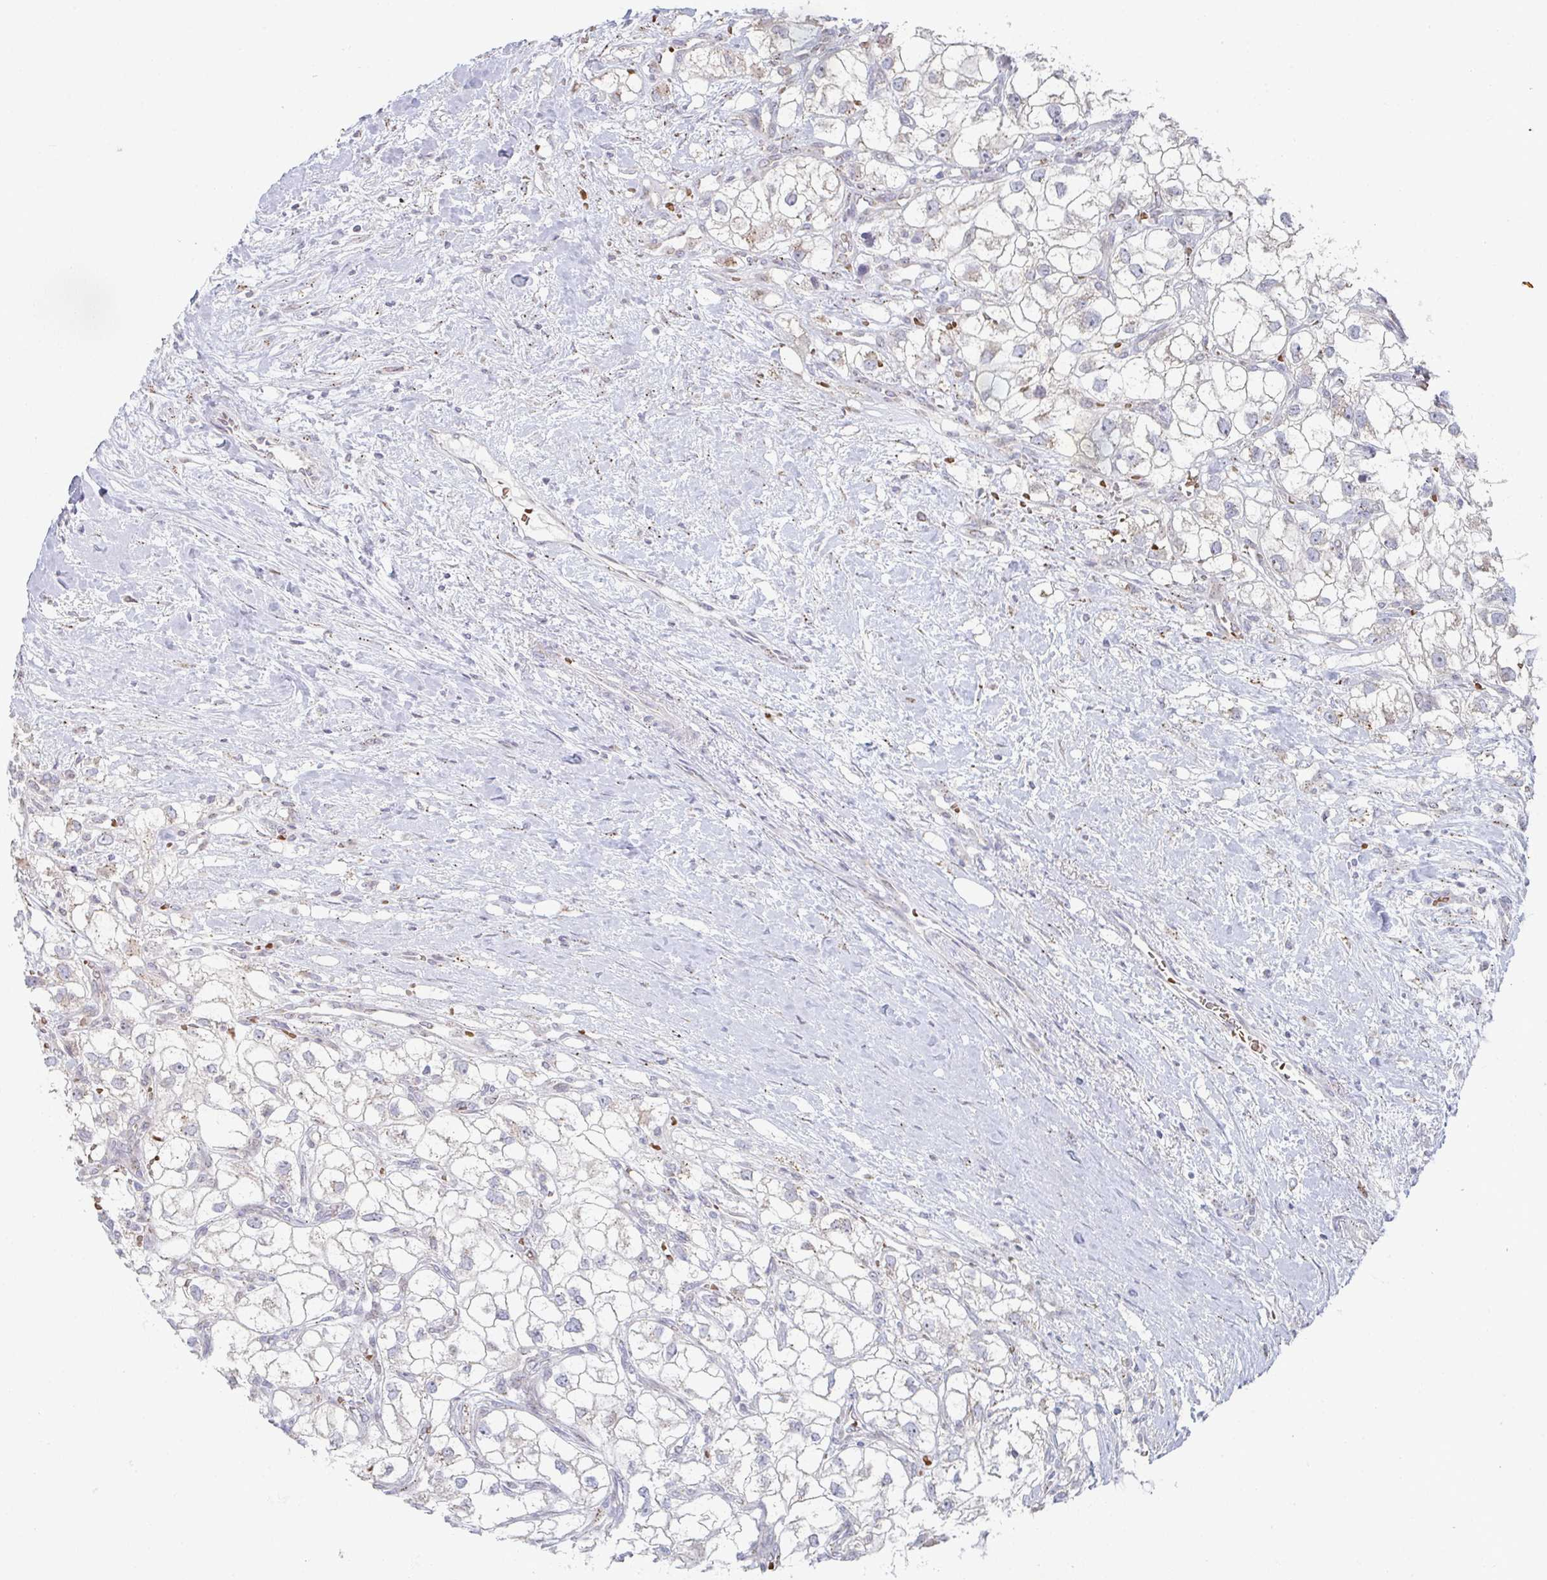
{"staining": {"intensity": "weak", "quantity": "<25%", "location": "cytoplasmic/membranous"}, "tissue": "renal cancer", "cell_type": "Tumor cells", "image_type": "cancer", "snomed": [{"axis": "morphology", "description": "Adenocarcinoma, NOS"}, {"axis": "topography", "description": "Kidney"}], "caption": "Renal cancer (adenocarcinoma) stained for a protein using immunohistochemistry (IHC) reveals no staining tumor cells.", "gene": "ZNF526", "patient": {"sex": "male", "age": 59}}